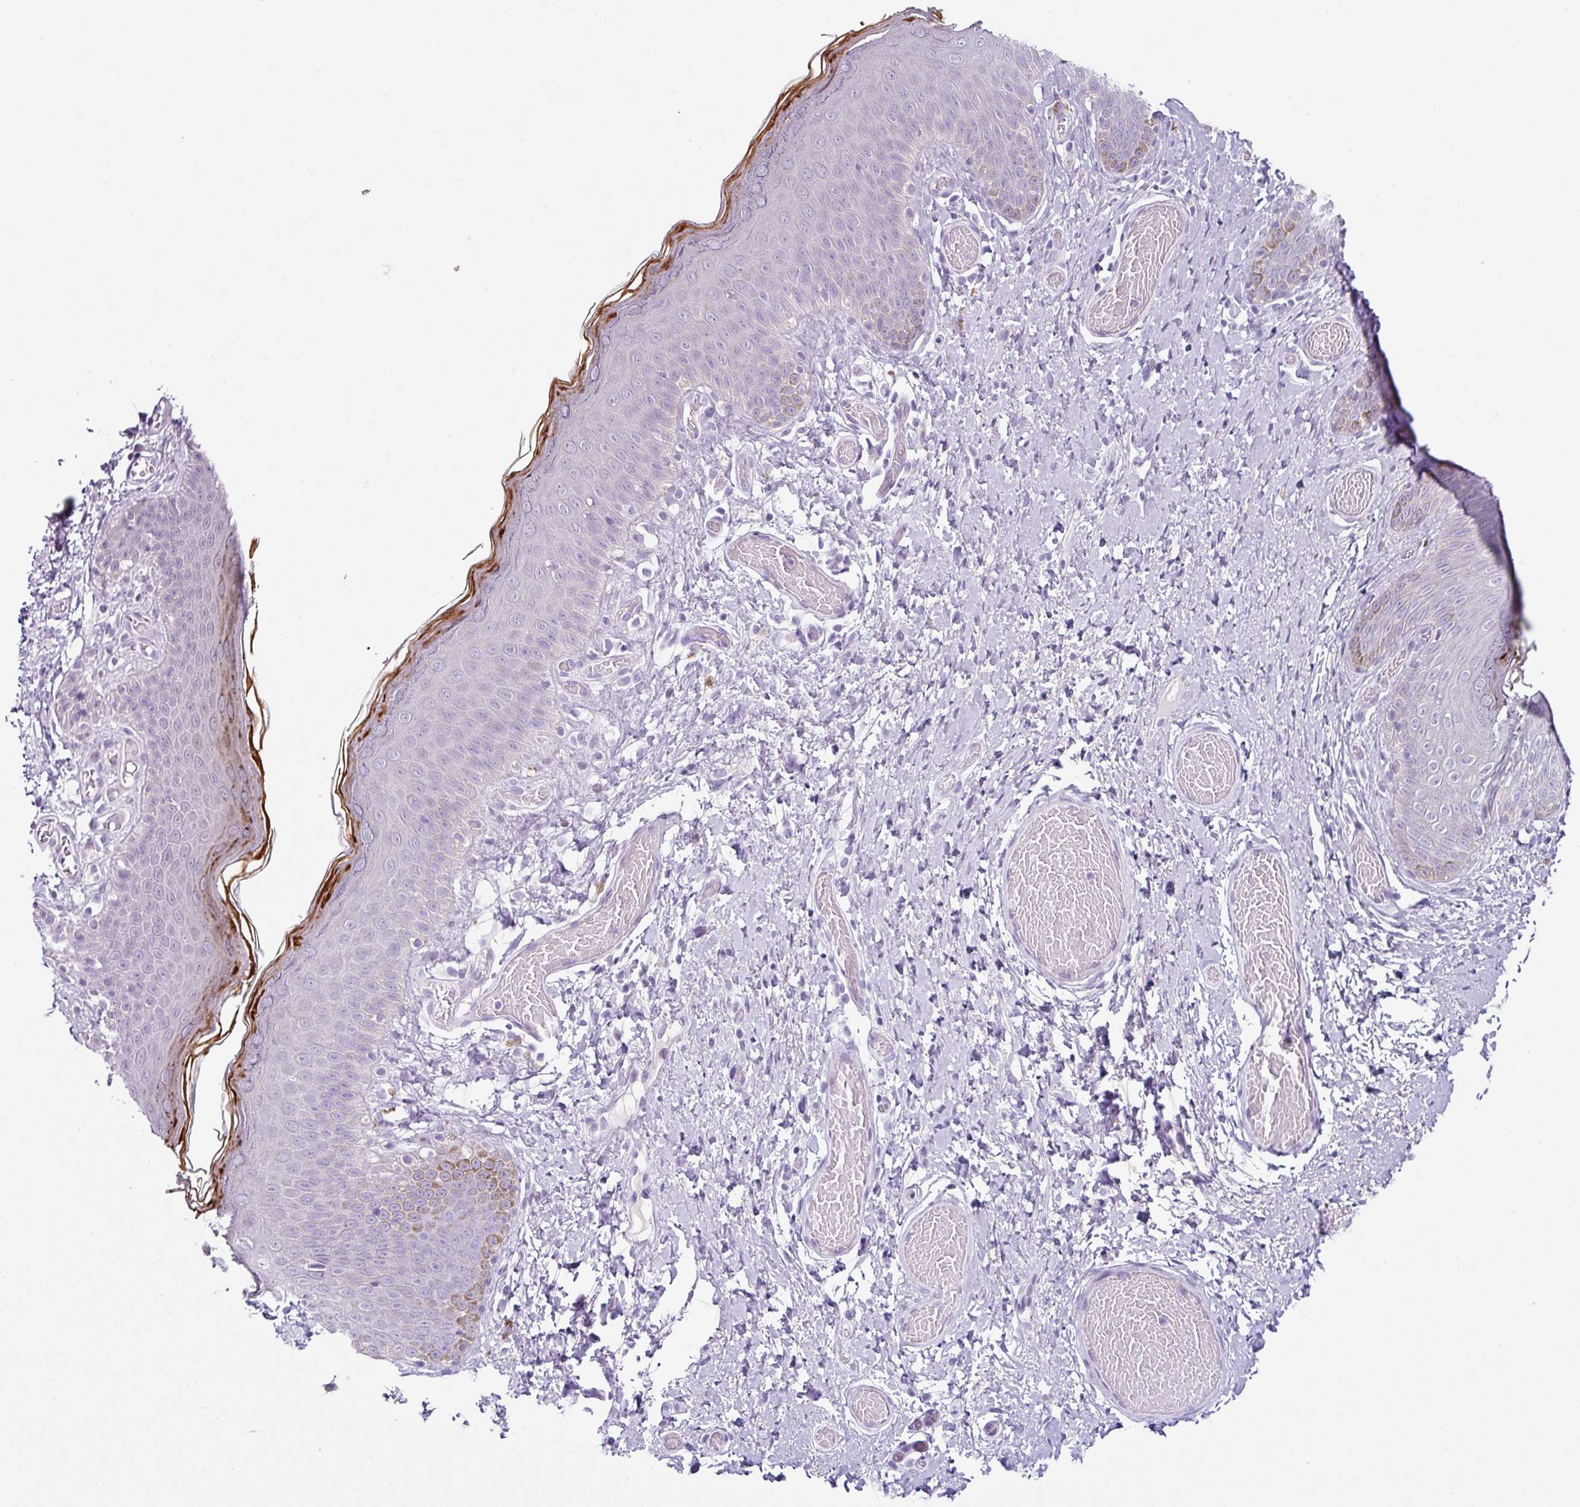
{"staining": {"intensity": "negative", "quantity": "none", "location": "none"}, "tissue": "skin", "cell_type": "Epidermal cells", "image_type": "normal", "snomed": [{"axis": "morphology", "description": "Normal tissue, NOS"}, {"axis": "topography", "description": "Anal"}], "caption": "The image demonstrates no significant staining in epidermal cells of skin.", "gene": "TRA2A", "patient": {"sex": "female", "age": 40}}